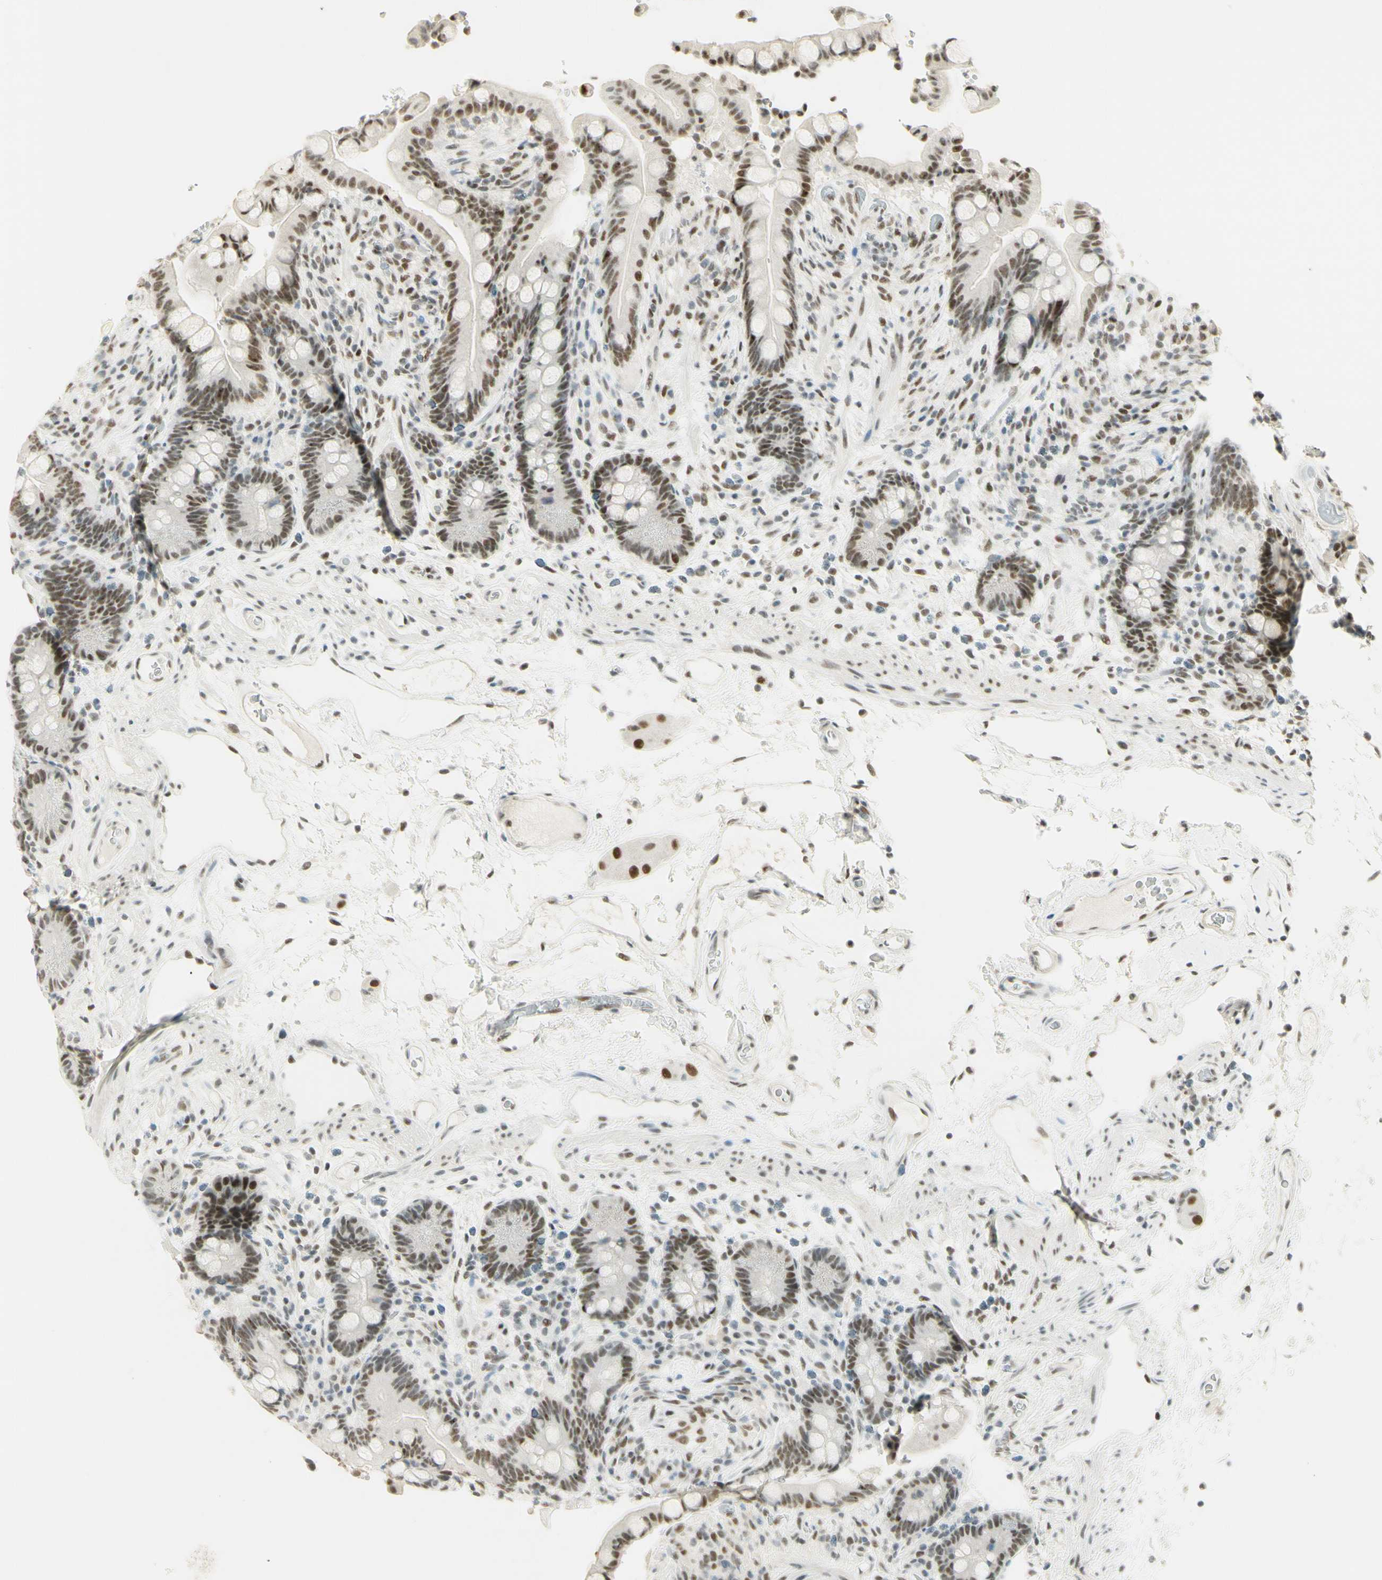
{"staining": {"intensity": "weak", "quantity": "<25%", "location": "nuclear"}, "tissue": "colon", "cell_type": "Endothelial cells", "image_type": "normal", "snomed": [{"axis": "morphology", "description": "Normal tissue, NOS"}, {"axis": "topography", "description": "Colon"}], "caption": "Histopathology image shows no significant protein positivity in endothelial cells of unremarkable colon. (Stains: DAB immunohistochemistry (IHC) with hematoxylin counter stain, Microscopy: brightfield microscopy at high magnification).", "gene": "PMS2", "patient": {"sex": "male", "age": 73}}